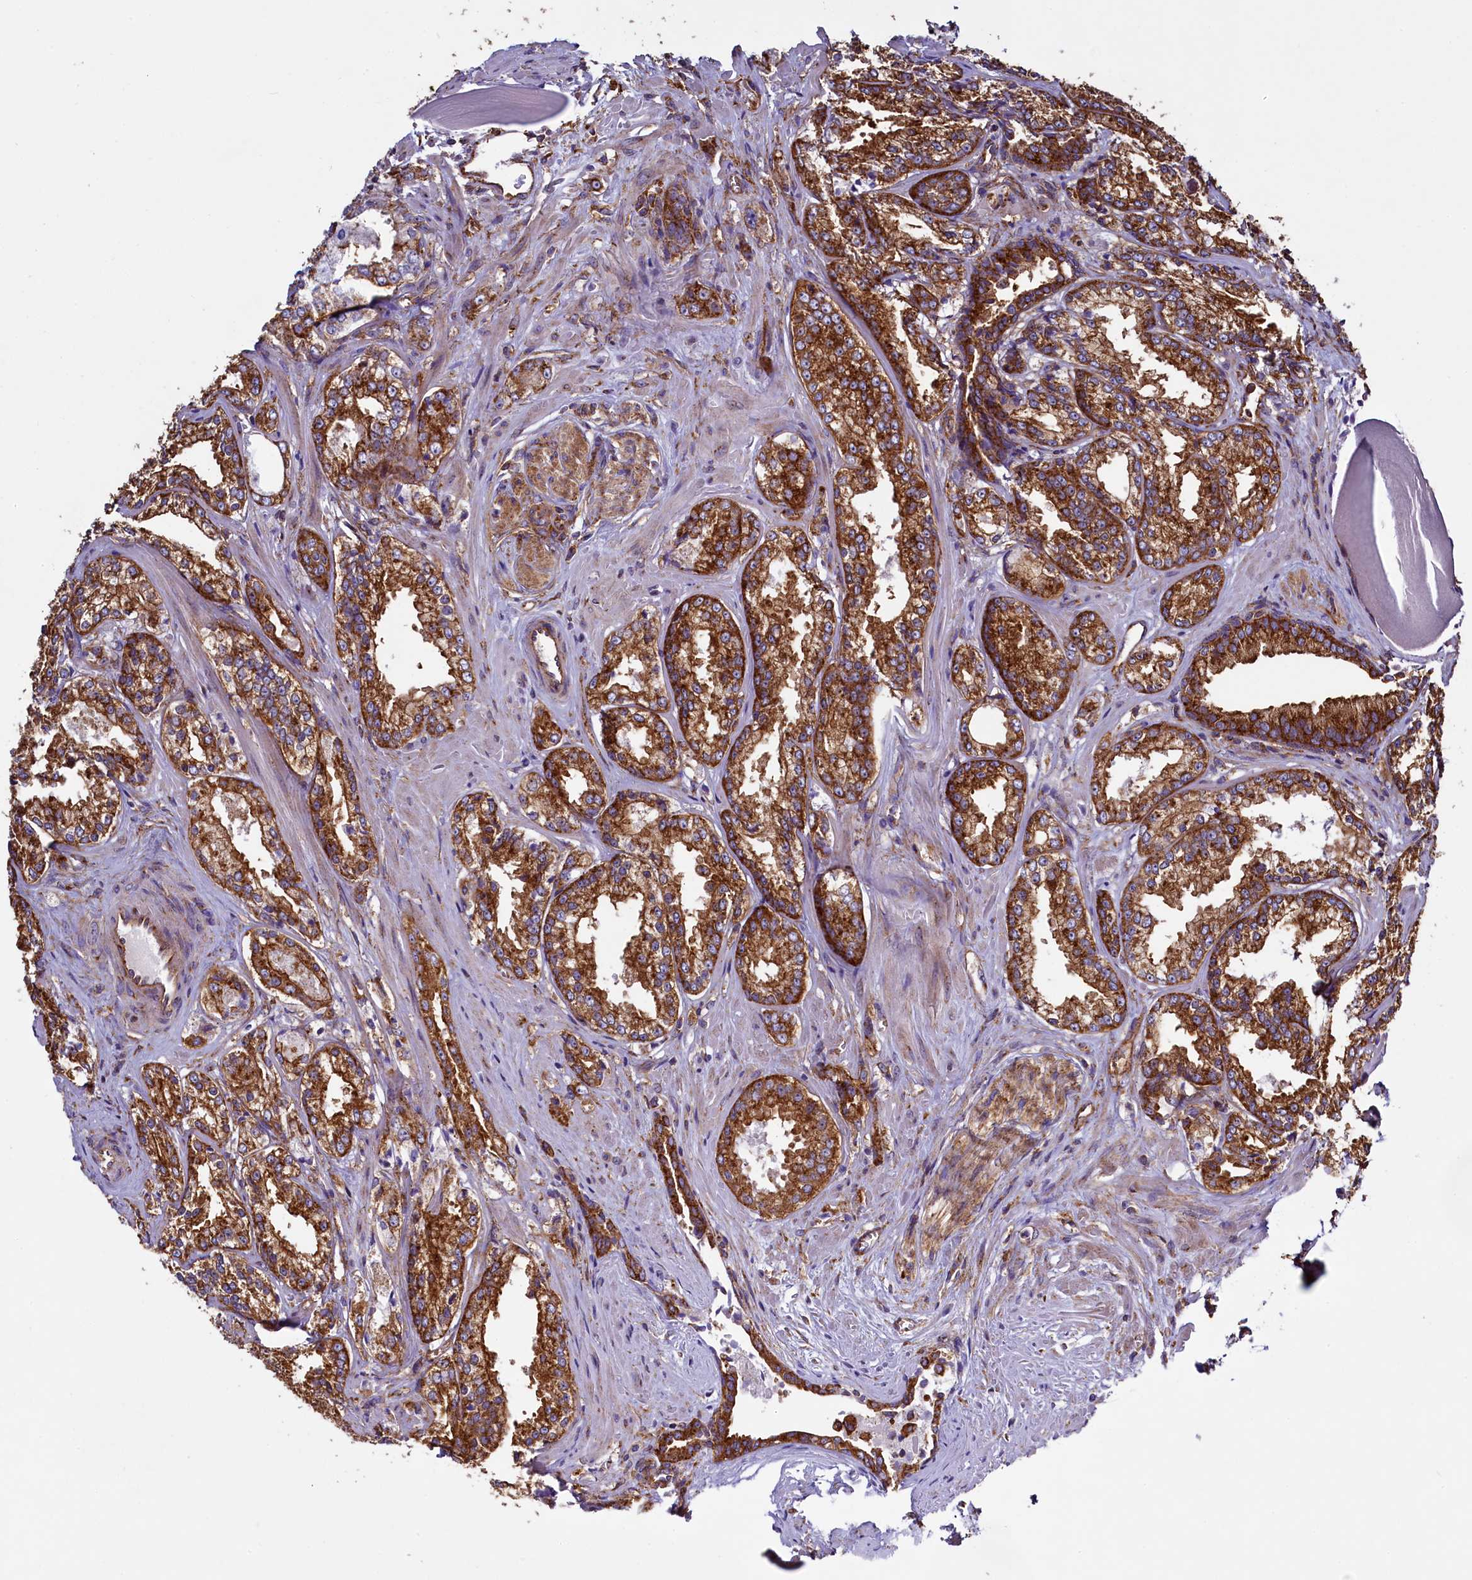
{"staining": {"intensity": "strong", "quantity": ">75%", "location": "cytoplasmic/membranous"}, "tissue": "prostate cancer", "cell_type": "Tumor cells", "image_type": "cancer", "snomed": [{"axis": "morphology", "description": "Adenocarcinoma, Low grade"}, {"axis": "topography", "description": "Prostate"}], "caption": "Prostate low-grade adenocarcinoma stained with a brown dye demonstrates strong cytoplasmic/membranous positive staining in about >75% of tumor cells.", "gene": "GPR21", "patient": {"sex": "male", "age": 47}}